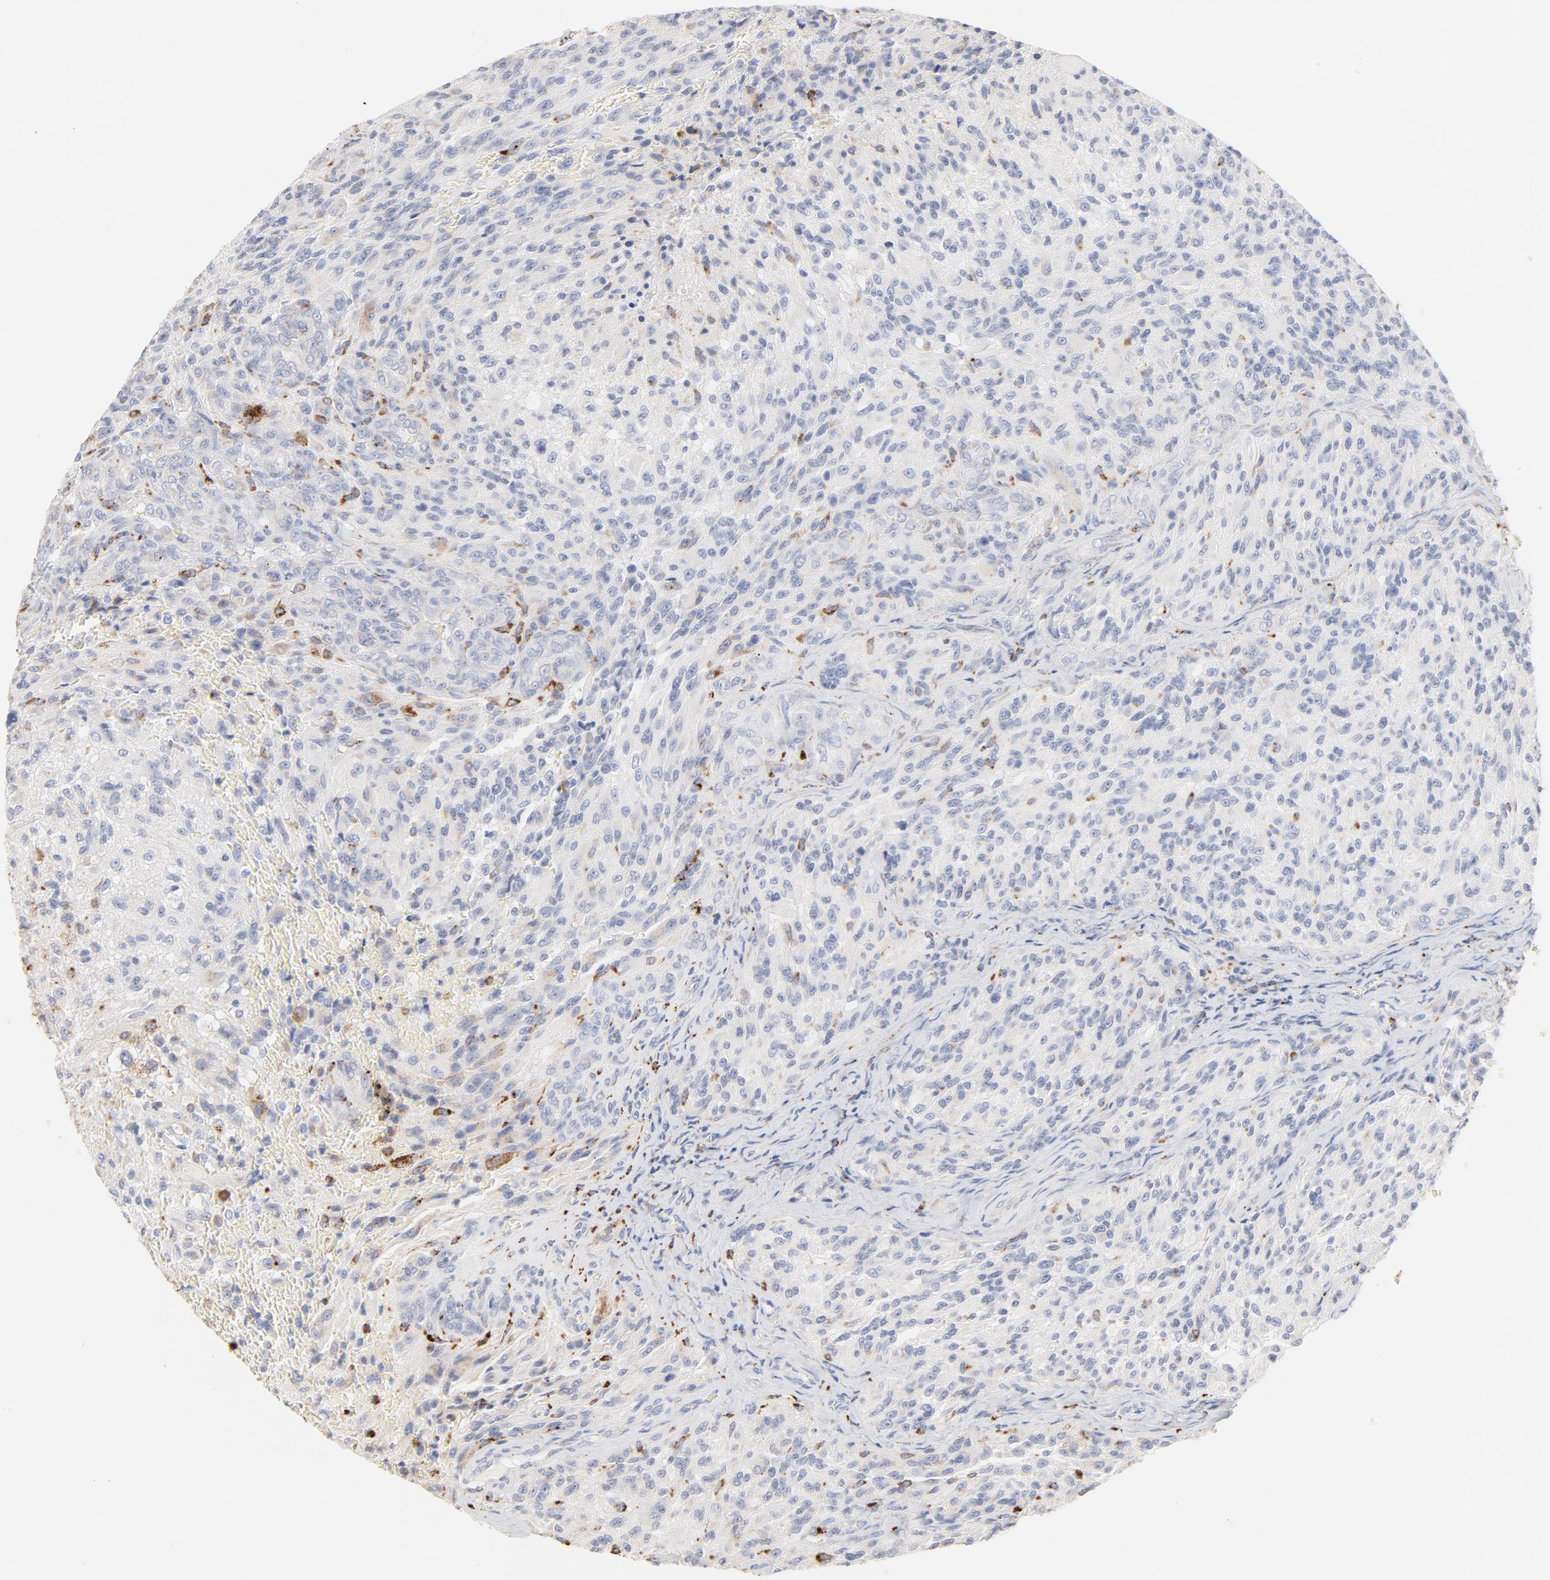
{"staining": {"intensity": "moderate", "quantity": "<25%", "location": "cytoplasmic/membranous"}, "tissue": "glioma", "cell_type": "Tumor cells", "image_type": "cancer", "snomed": [{"axis": "morphology", "description": "Normal tissue, NOS"}, {"axis": "morphology", "description": "Glioma, malignant, High grade"}, {"axis": "topography", "description": "Cerebral cortex"}], "caption": "Immunohistochemistry histopathology image of human glioma stained for a protein (brown), which shows low levels of moderate cytoplasmic/membranous expression in approximately <25% of tumor cells.", "gene": "CTSH", "patient": {"sex": "male", "age": 56}}